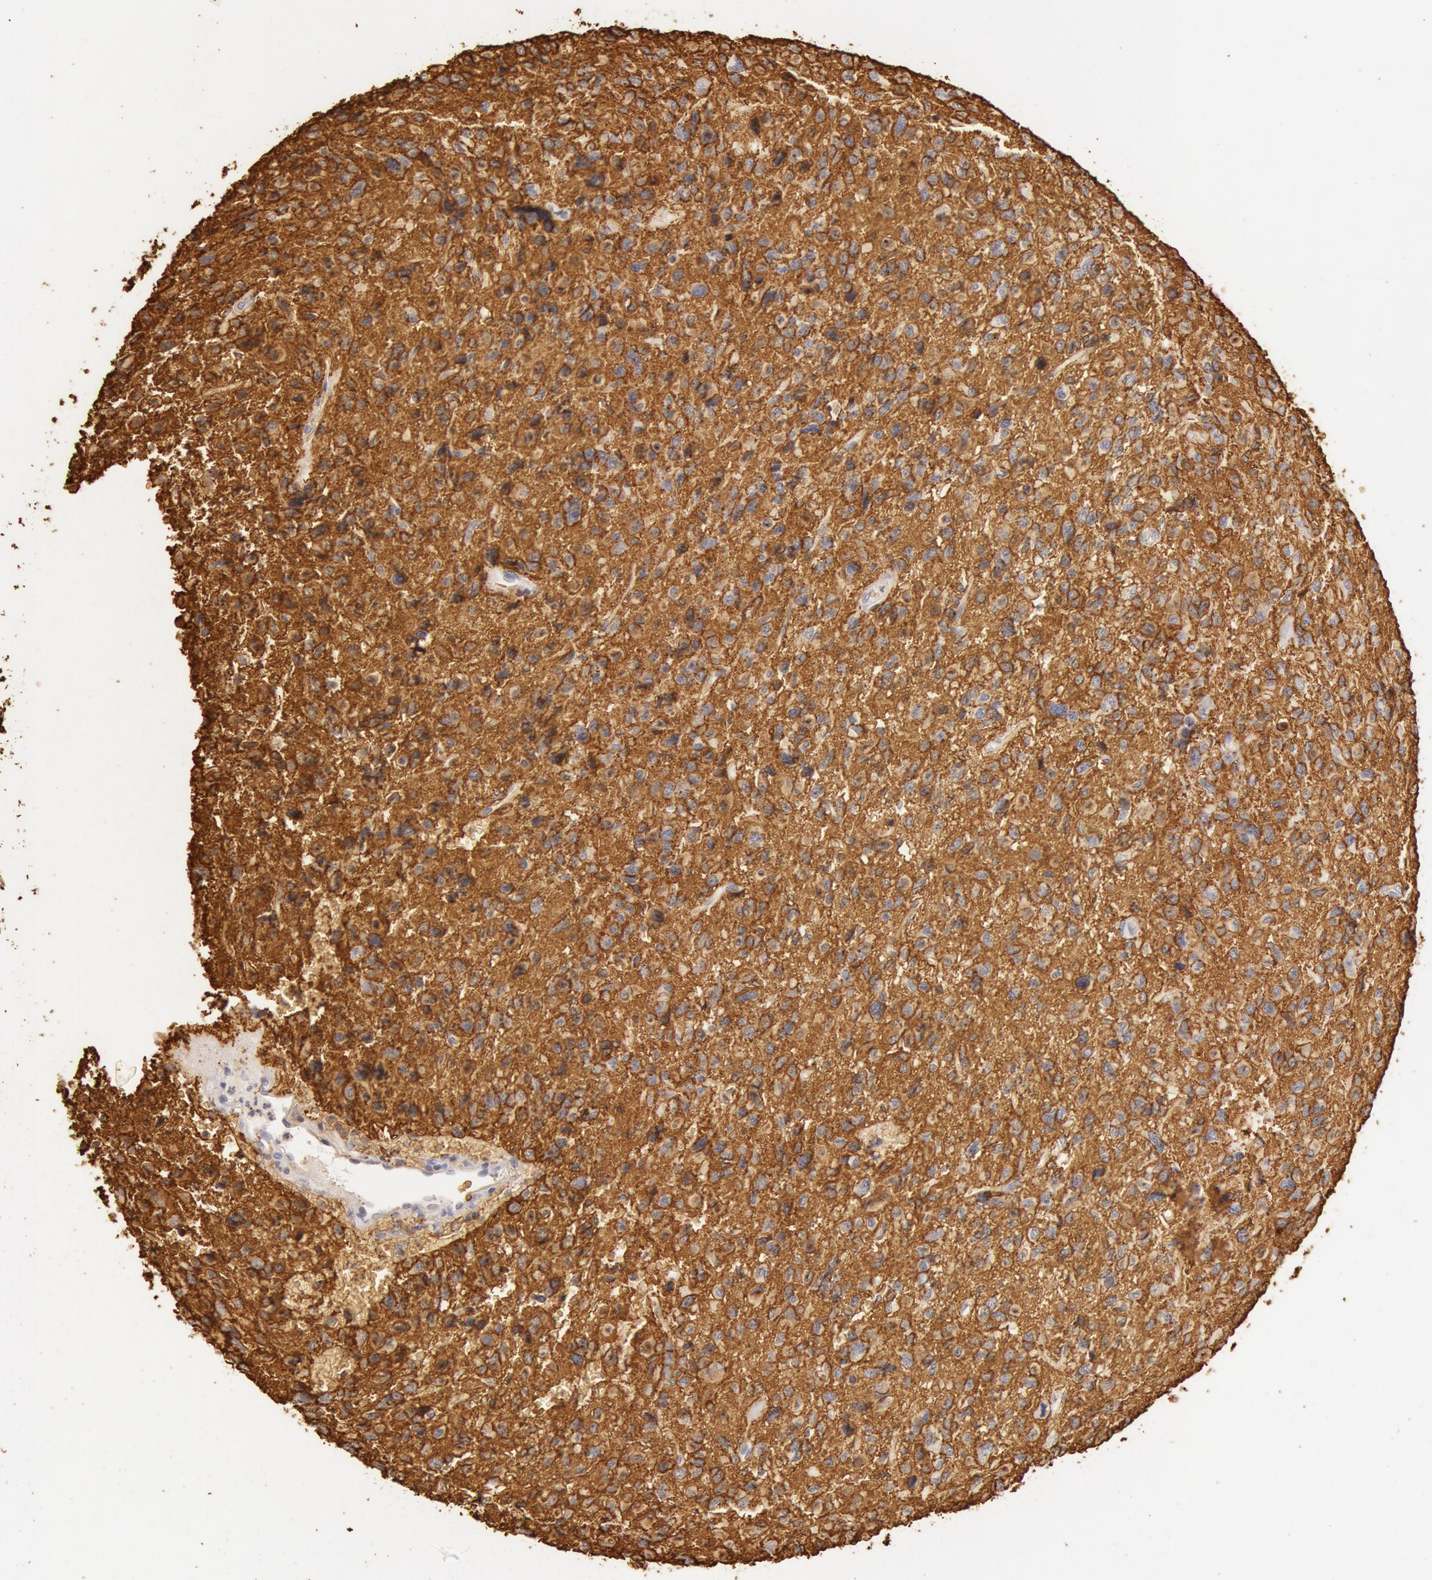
{"staining": {"intensity": "negative", "quantity": "none", "location": "none"}, "tissue": "glioma", "cell_type": "Tumor cells", "image_type": "cancer", "snomed": [{"axis": "morphology", "description": "Glioma, malignant, High grade"}, {"axis": "topography", "description": "Brain"}], "caption": "A photomicrograph of high-grade glioma (malignant) stained for a protein shows no brown staining in tumor cells.", "gene": "AQP1", "patient": {"sex": "female", "age": 60}}